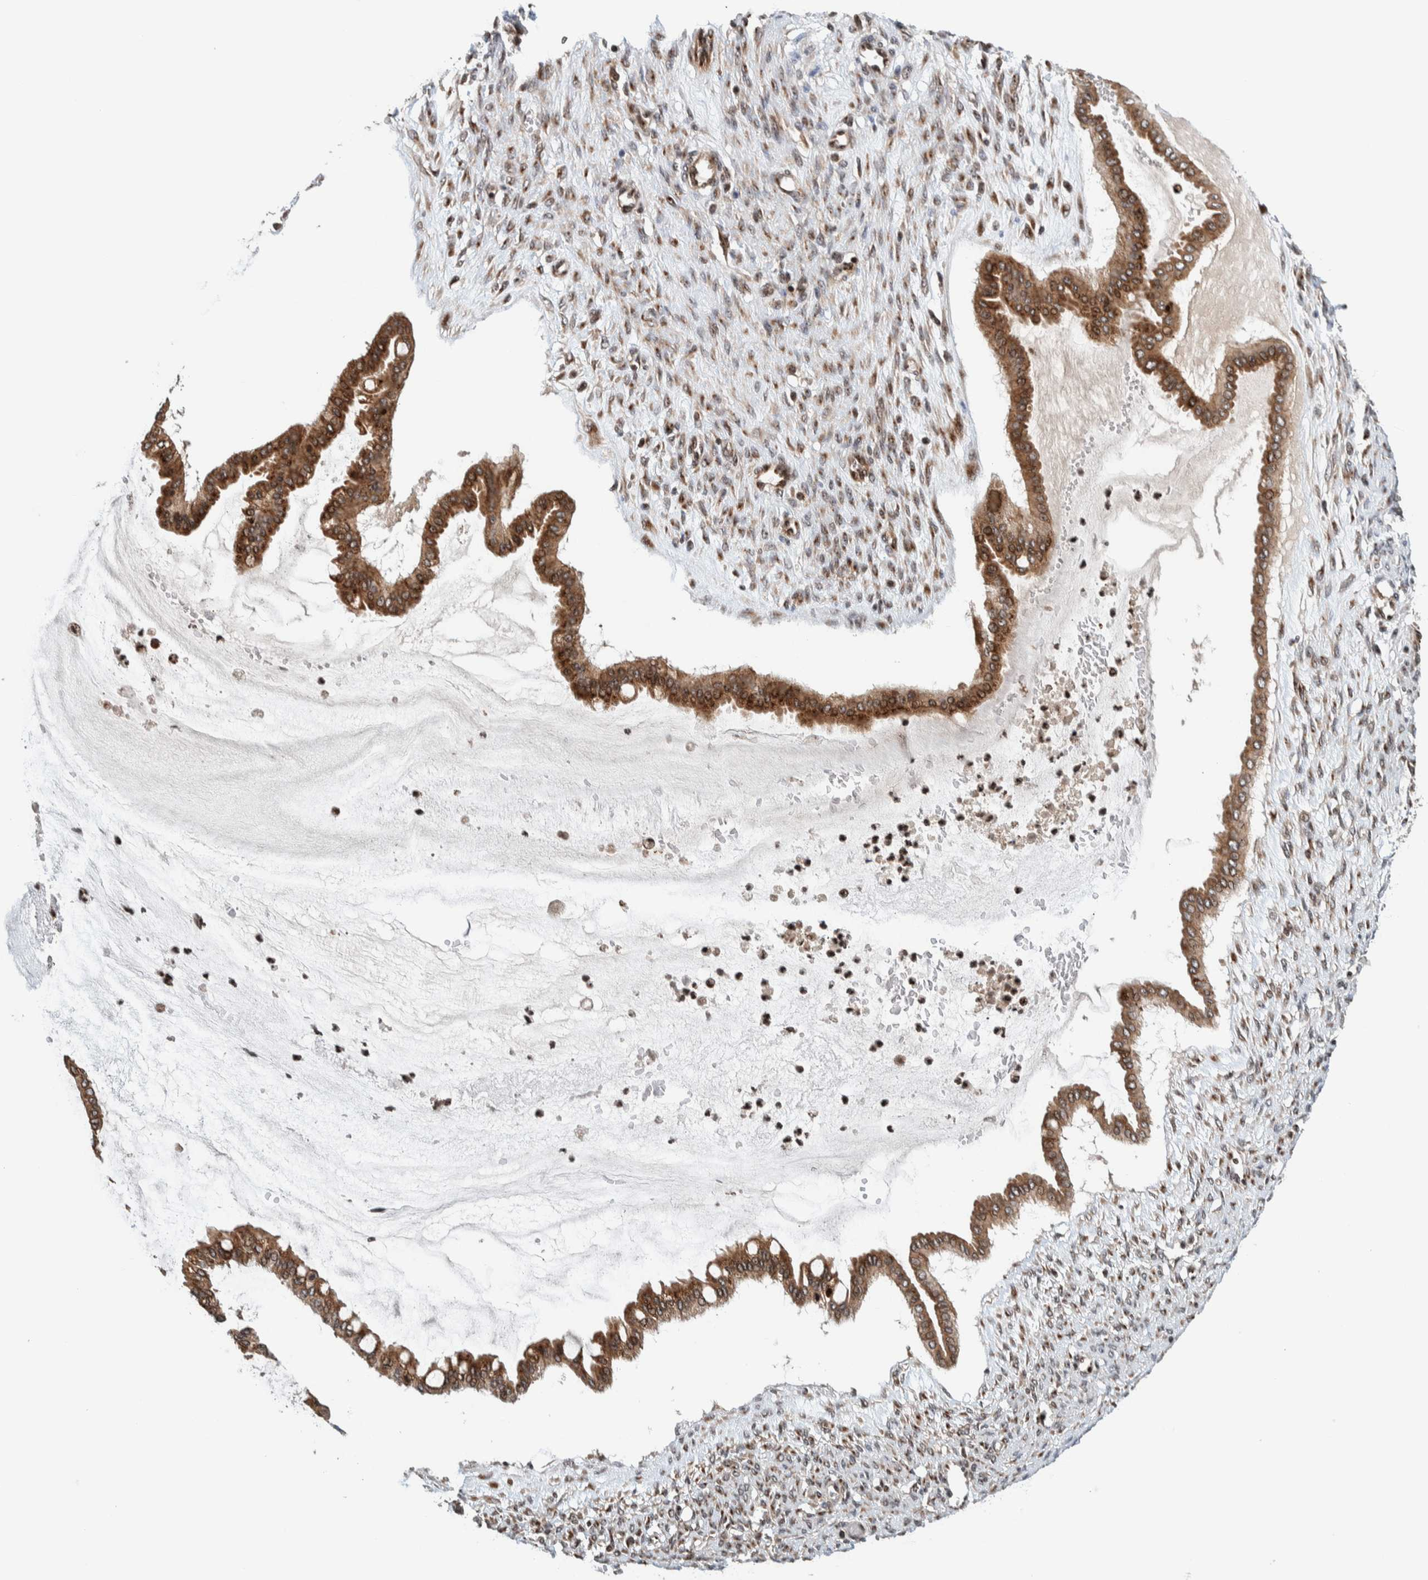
{"staining": {"intensity": "moderate", "quantity": ">75%", "location": "cytoplasmic/membranous,nuclear"}, "tissue": "ovarian cancer", "cell_type": "Tumor cells", "image_type": "cancer", "snomed": [{"axis": "morphology", "description": "Cystadenocarcinoma, mucinous, NOS"}, {"axis": "topography", "description": "Ovary"}], "caption": "Ovarian mucinous cystadenocarcinoma stained with DAB (3,3'-diaminobenzidine) immunohistochemistry reveals medium levels of moderate cytoplasmic/membranous and nuclear positivity in about >75% of tumor cells. (IHC, brightfield microscopy, high magnification).", "gene": "CCDC182", "patient": {"sex": "female", "age": 73}}